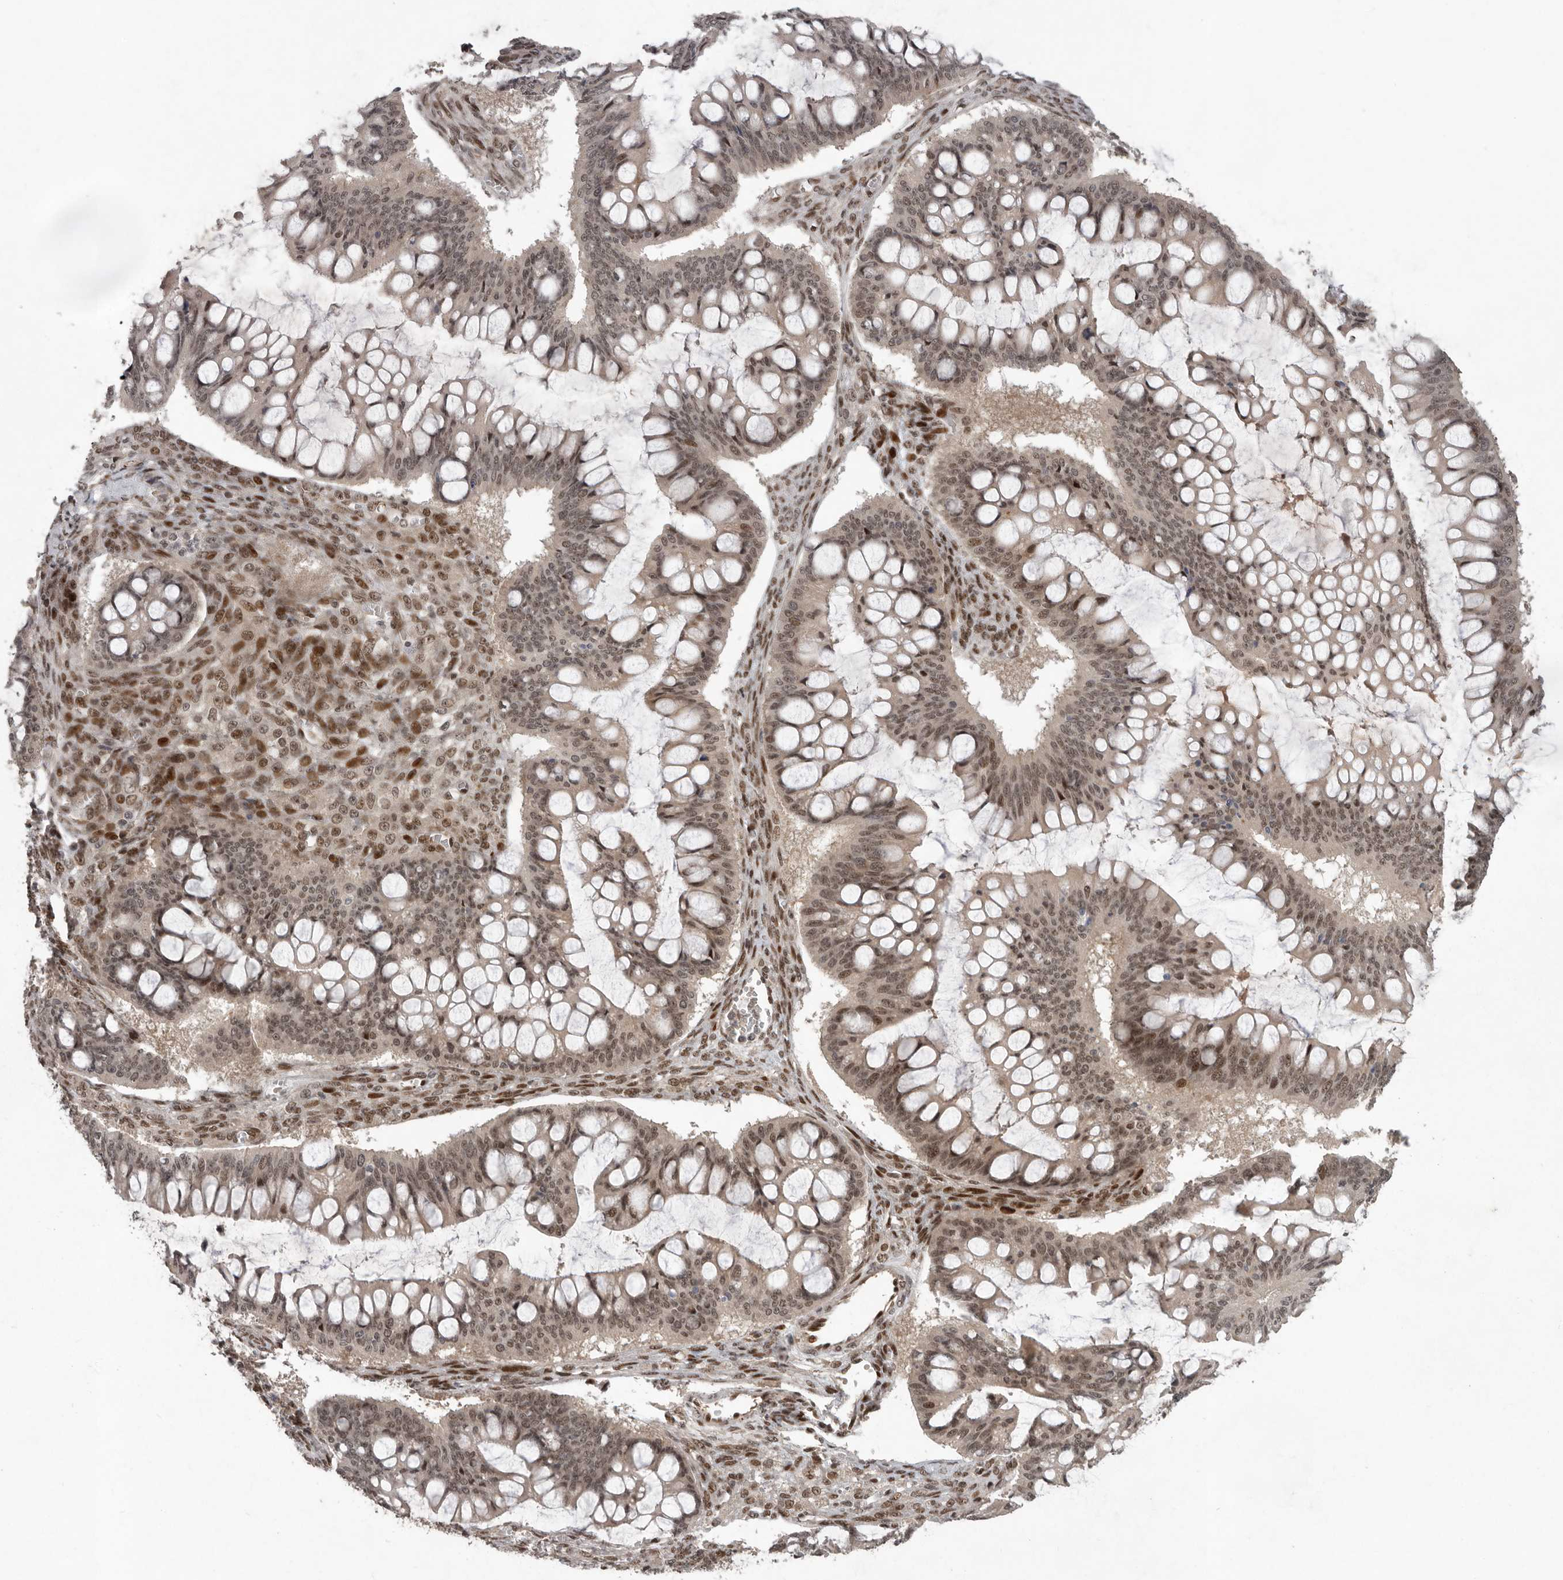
{"staining": {"intensity": "weak", "quantity": "25%-75%", "location": "nuclear"}, "tissue": "ovarian cancer", "cell_type": "Tumor cells", "image_type": "cancer", "snomed": [{"axis": "morphology", "description": "Cystadenocarcinoma, mucinous, NOS"}, {"axis": "topography", "description": "Ovary"}], "caption": "IHC of human mucinous cystadenocarcinoma (ovarian) demonstrates low levels of weak nuclear expression in about 25%-75% of tumor cells.", "gene": "CDC27", "patient": {"sex": "female", "age": 73}}